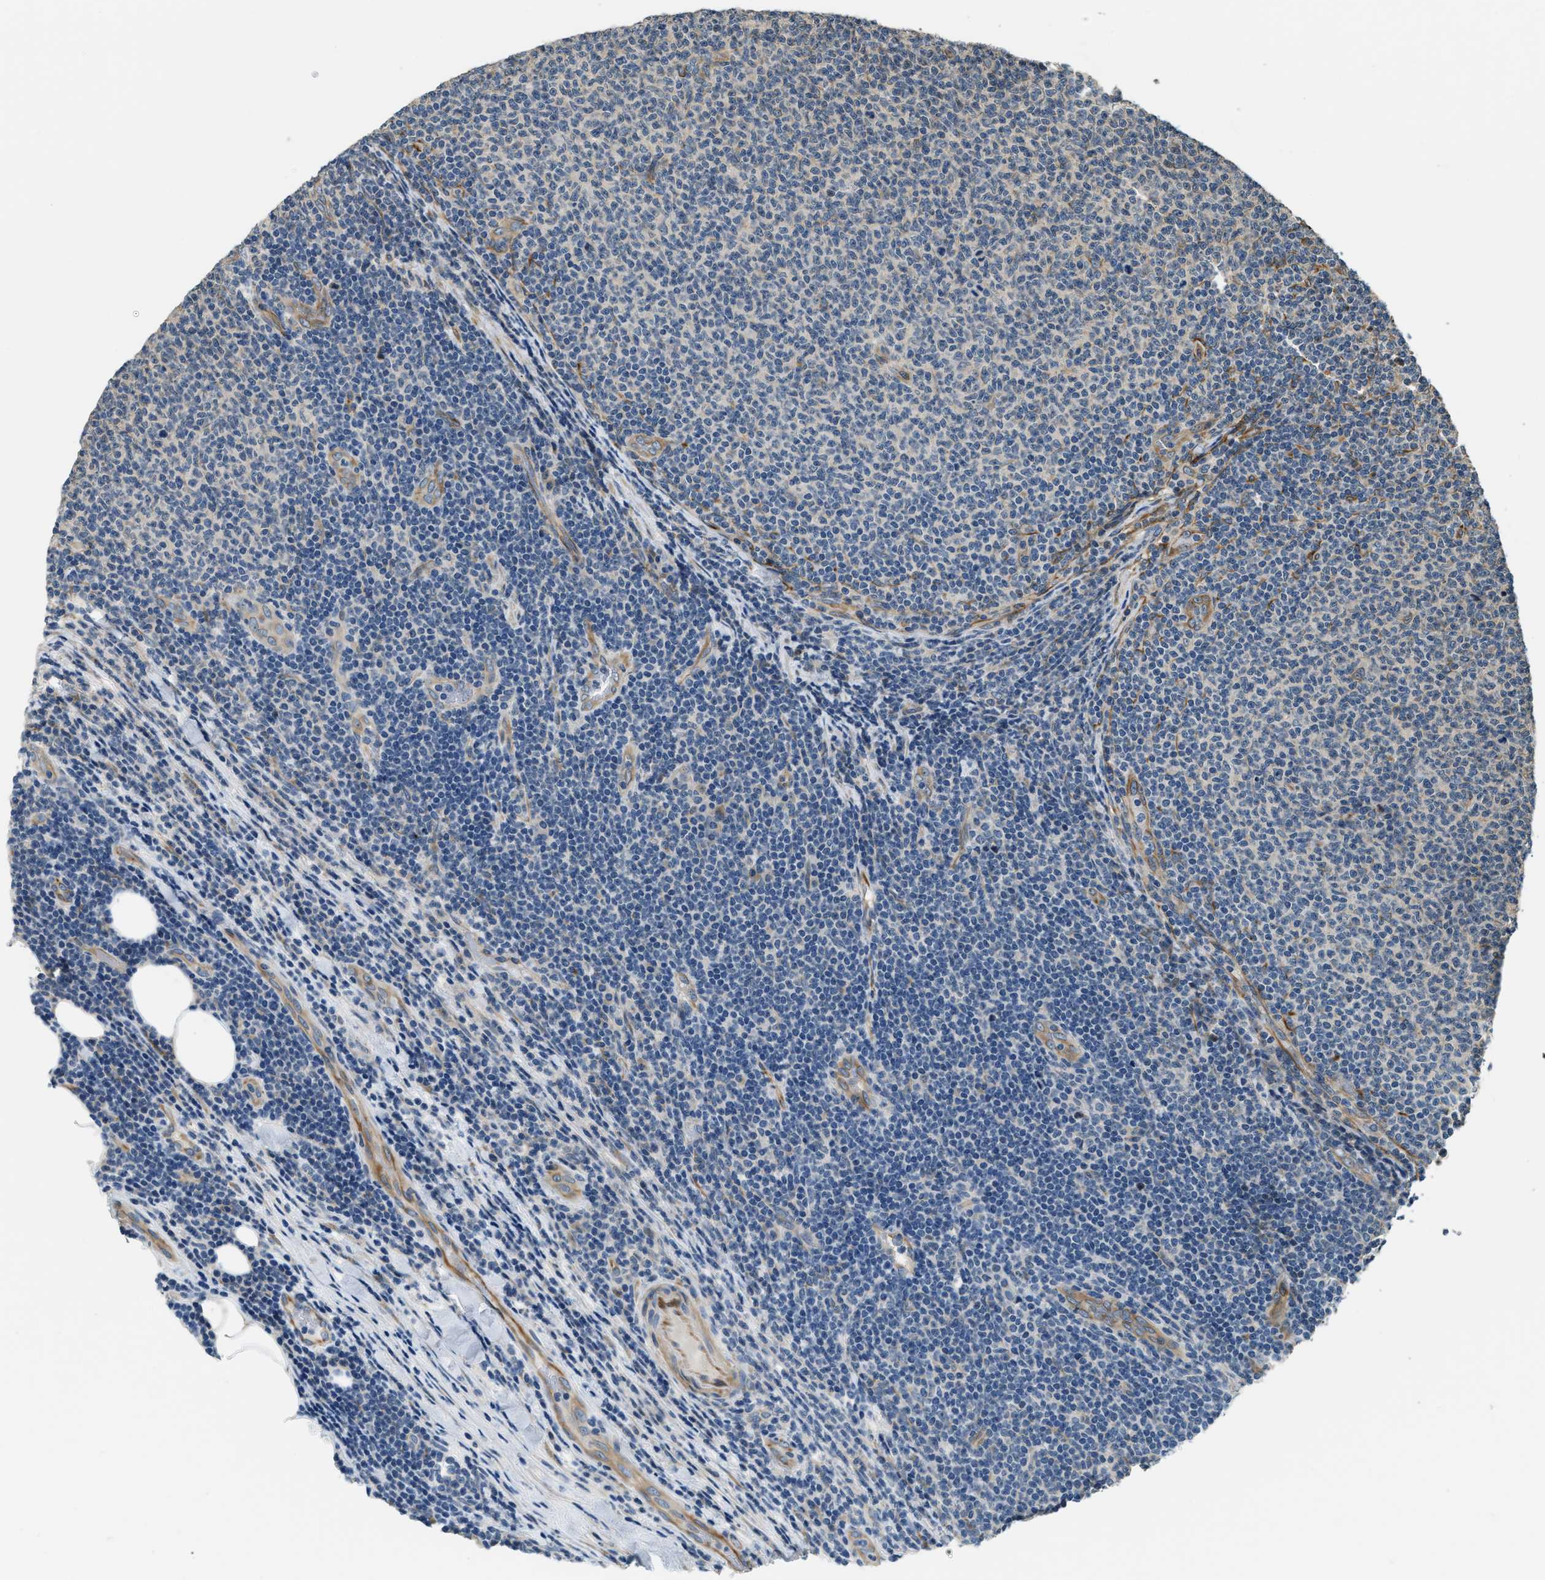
{"staining": {"intensity": "negative", "quantity": "none", "location": "none"}, "tissue": "lymphoma", "cell_type": "Tumor cells", "image_type": "cancer", "snomed": [{"axis": "morphology", "description": "Malignant lymphoma, non-Hodgkin's type, Low grade"}, {"axis": "topography", "description": "Lymph node"}], "caption": "An immunohistochemistry (IHC) micrograph of malignant lymphoma, non-Hodgkin's type (low-grade) is shown. There is no staining in tumor cells of malignant lymphoma, non-Hodgkin's type (low-grade).", "gene": "ALOX12", "patient": {"sex": "male", "age": 66}}